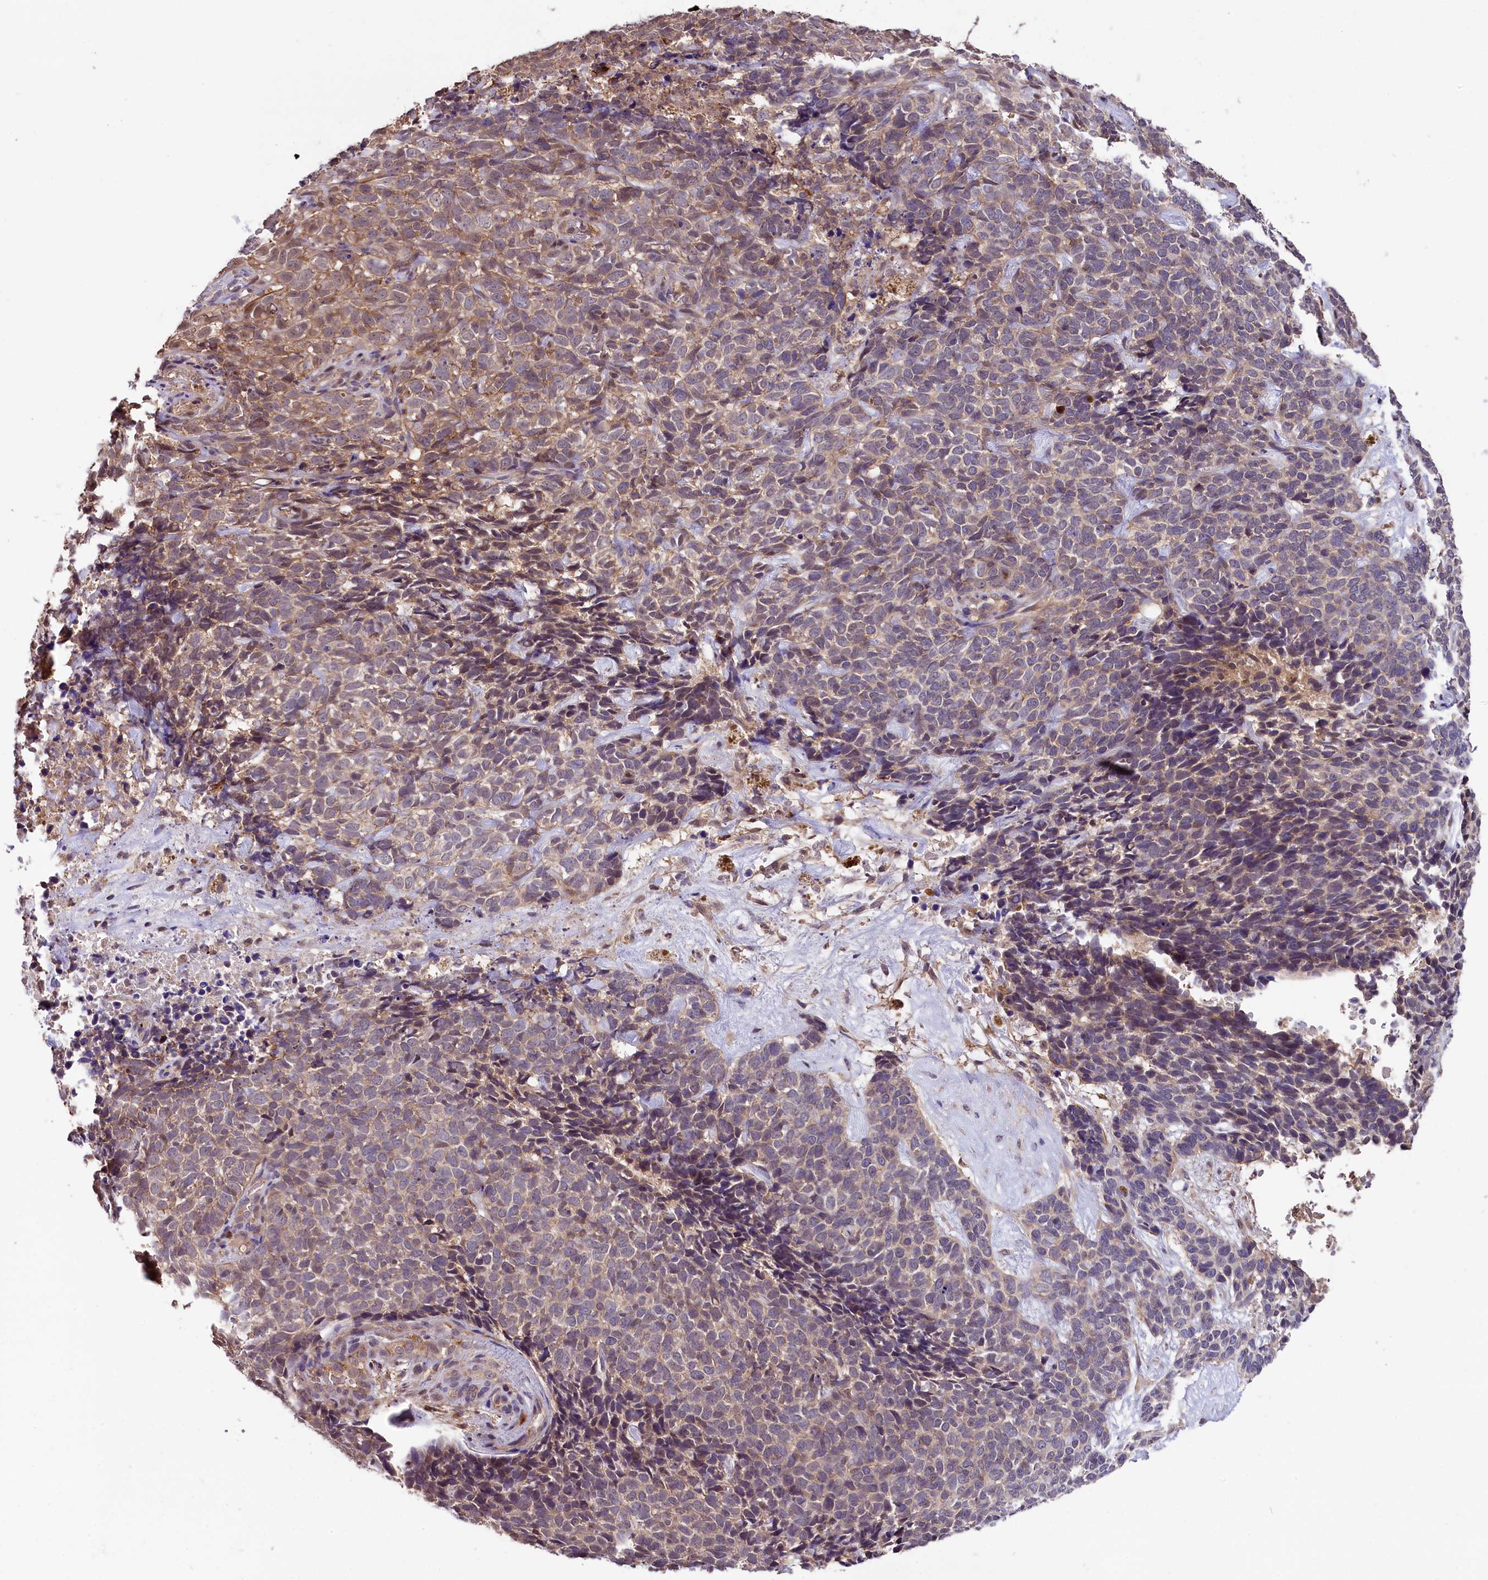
{"staining": {"intensity": "weak", "quantity": "<25%", "location": "cytoplasmic/membranous"}, "tissue": "skin cancer", "cell_type": "Tumor cells", "image_type": "cancer", "snomed": [{"axis": "morphology", "description": "Basal cell carcinoma"}, {"axis": "topography", "description": "Skin"}], "caption": "This is an immunohistochemistry histopathology image of basal cell carcinoma (skin). There is no positivity in tumor cells.", "gene": "SKIDA1", "patient": {"sex": "female", "age": 84}}